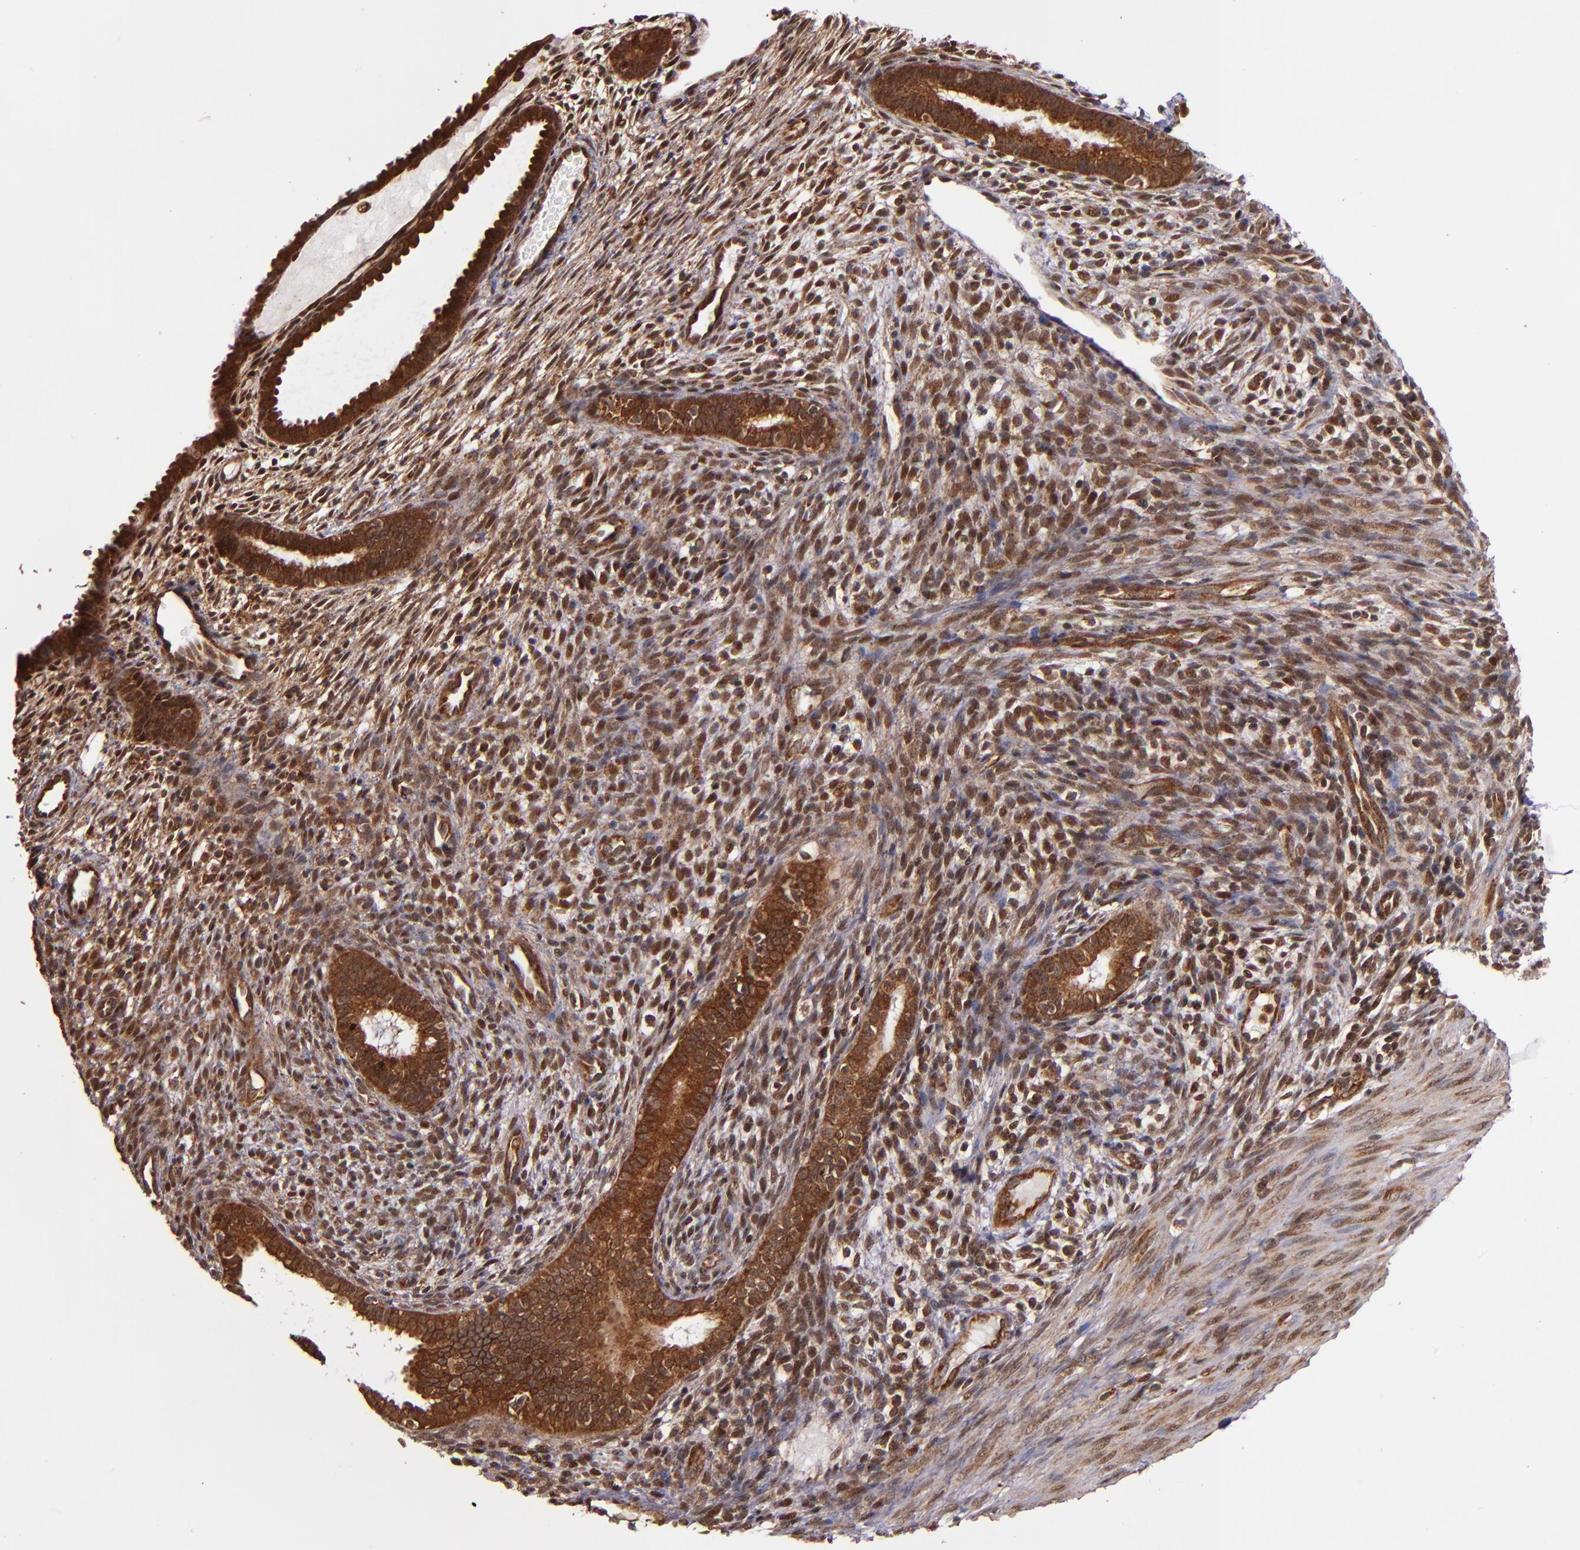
{"staining": {"intensity": "strong", "quantity": ">75%", "location": "nuclear"}, "tissue": "endometrium", "cell_type": "Cells in endometrial stroma", "image_type": "normal", "snomed": [{"axis": "morphology", "description": "Normal tissue, NOS"}, {"axis": "topography", "description": "Endometrium"}], "caption": "Endometrium stained for a protein reveals strong nuclear positivity in cells in endometrial stroma.", "gene": "STX8", "patient": {"sex": "female", "age": 72}}